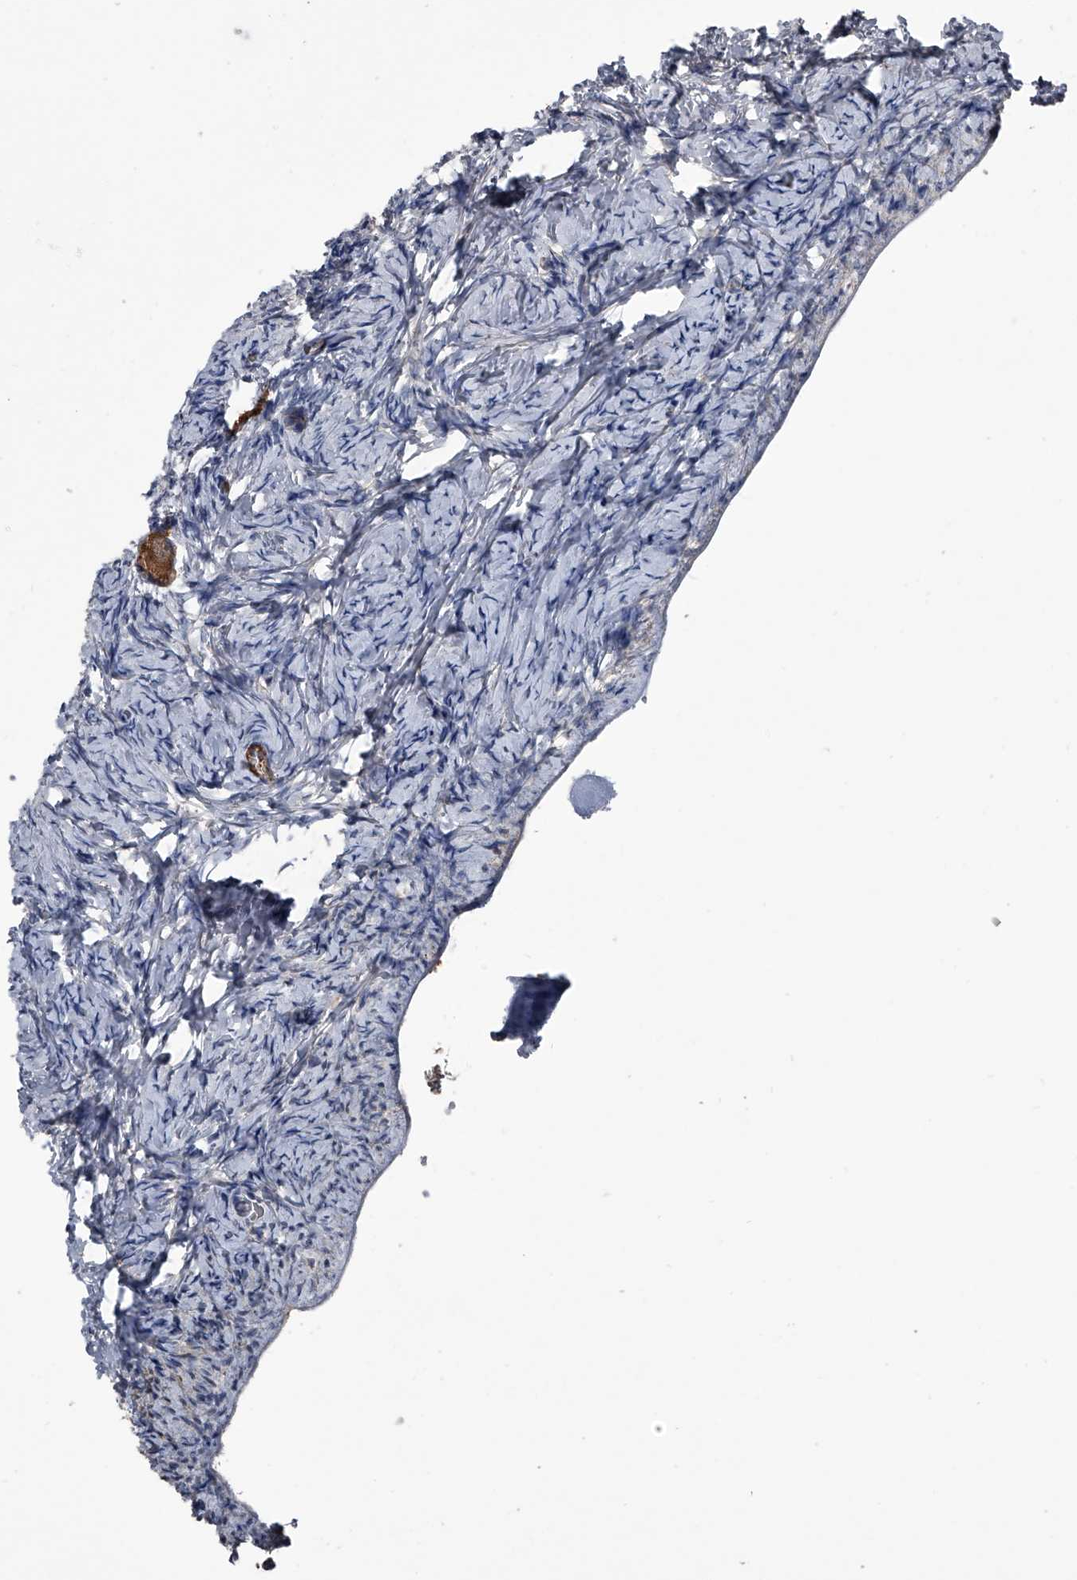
{"staining": {"intensity": "moderate", "quantity": ">75%", "location": "cytoplasmic/membranous"}, "tissue": "ovary", "cell_type": "Follicle cells", "image_type": "normal", "snomed": [{"axis": "morphology", "description": "Normal tissue, NOS"}, {"axis": "topography", "description": "Ovary"}], "caption": "Immunohistochemical staining of normal ovary demonstrates medium levels of moderate cytoplasmic/membranous positivity in approximately >75% of follicle cells.", "gene": "KIF13A", "patient": {"sex": "female", "age": 27}}